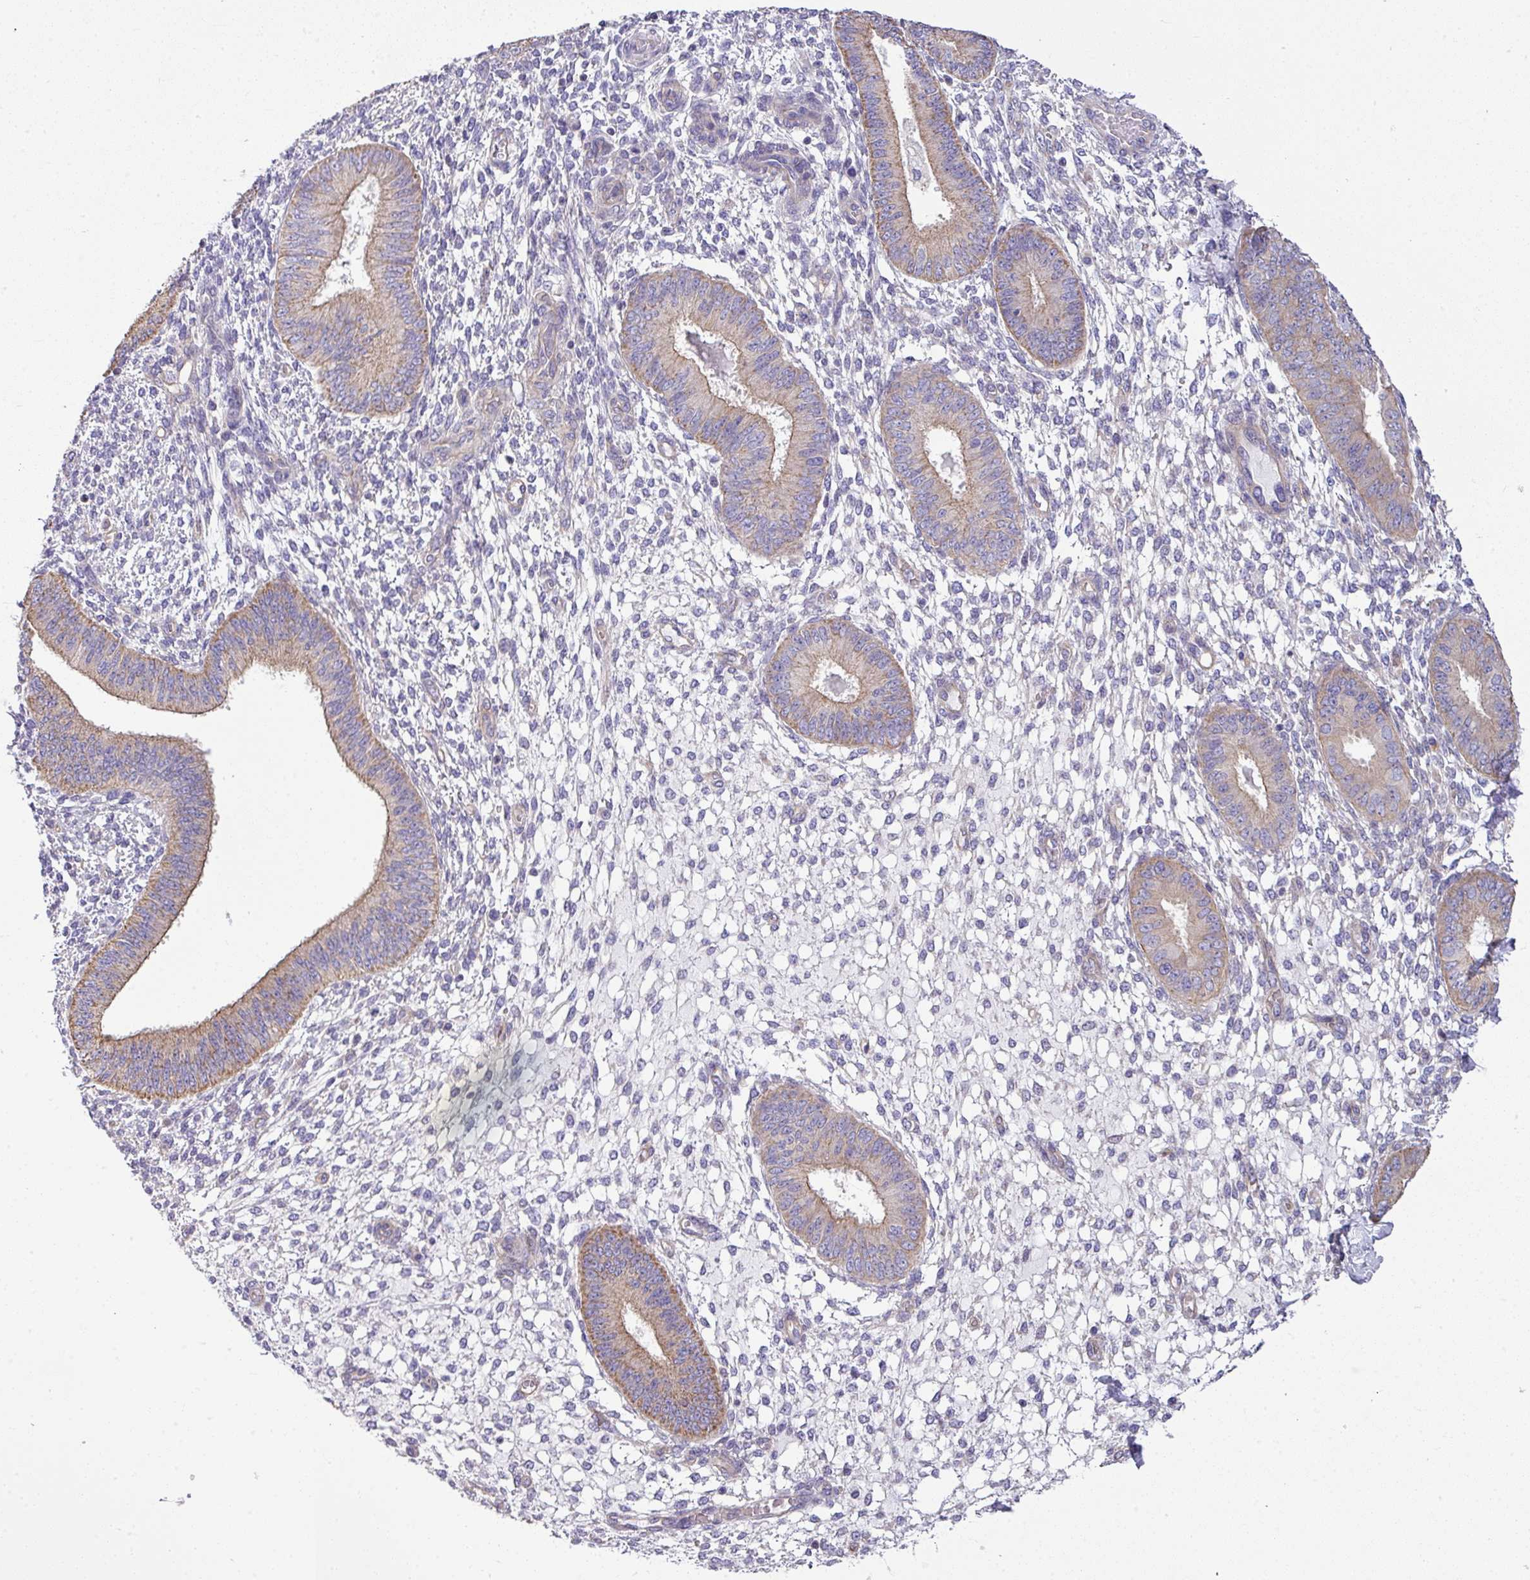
{"staining": {"intensity": "negative", "quantity": "none", "location": "none"}, "tissue": "endometrium", "cell_type": "Cells in endometrial stroma", "image_type": "normal", "snomed": [{"axis": "morphology", "description": "Normal tissue, NOS"}, {"axis": "topography", "description": "Endometrium"}], "caption": "This is a image of immunohistochemistry (IHC) staining of unremarkable endometrium, which shows no staining in cells in endometrial stroma.", "gene": "PALS2", "patient": {"sex": "female", "age": 49}}